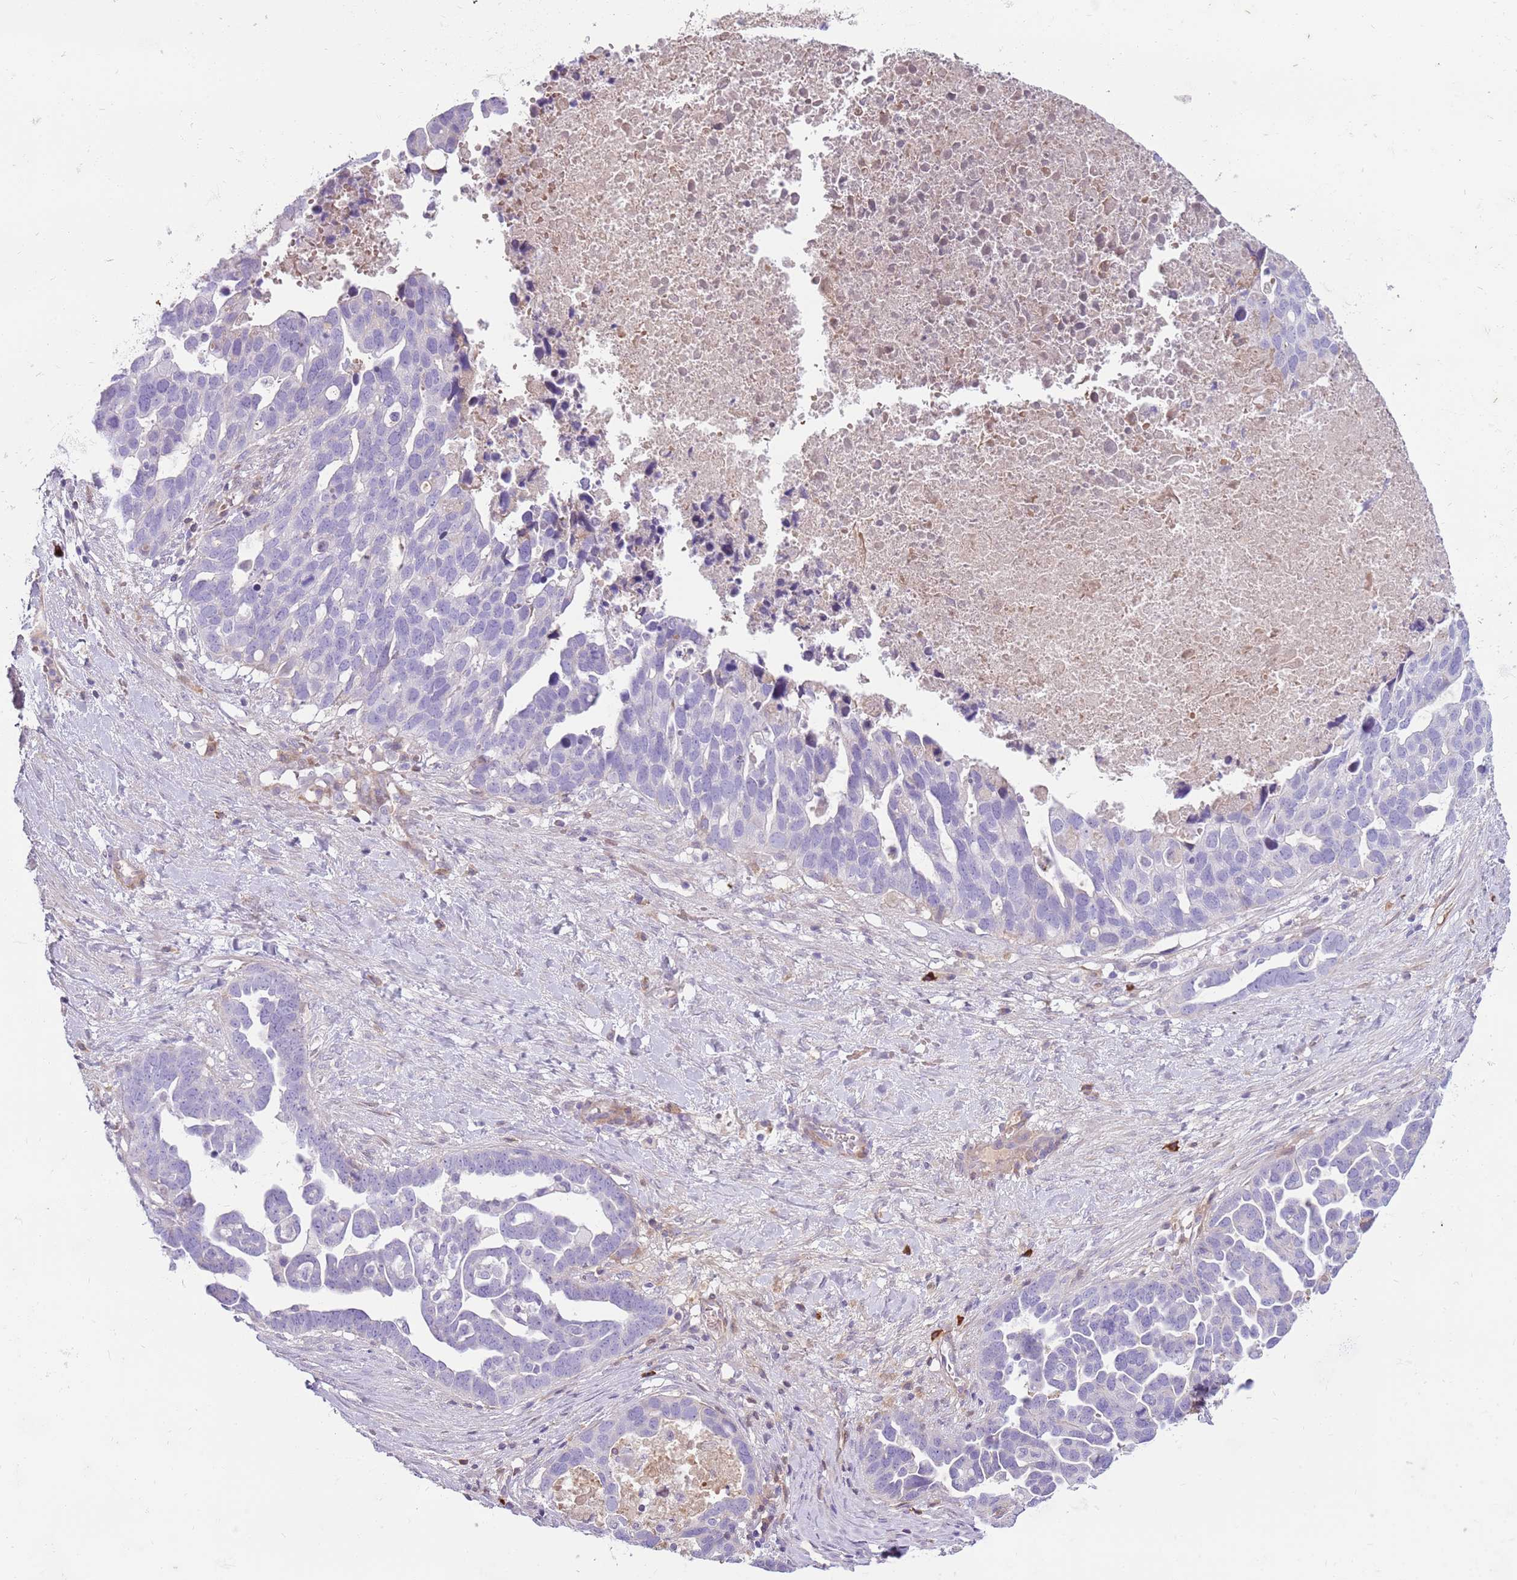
{"staining": {"intensity": "negative", "quantity": "none", "location": "none"}, "tissue": "ovarian cancer", "cell_type": "Tumor cells", "image_type": "cancer", "snomed": [{"axis": "morphology", "description": "Cystadenocarcinoma, serous, NOS"}, {"axis": "topography", "description": "Ovary"}], "caption": "An IHC micrograph of ovarian cancer (serous cystadenocarcinoma) is shown. There is no staining in tumor cells of ovarian cancer (serous cystadenocarcinoma).", "gene": "MCUB", "patient": {"sex": "female", "age": 54}}